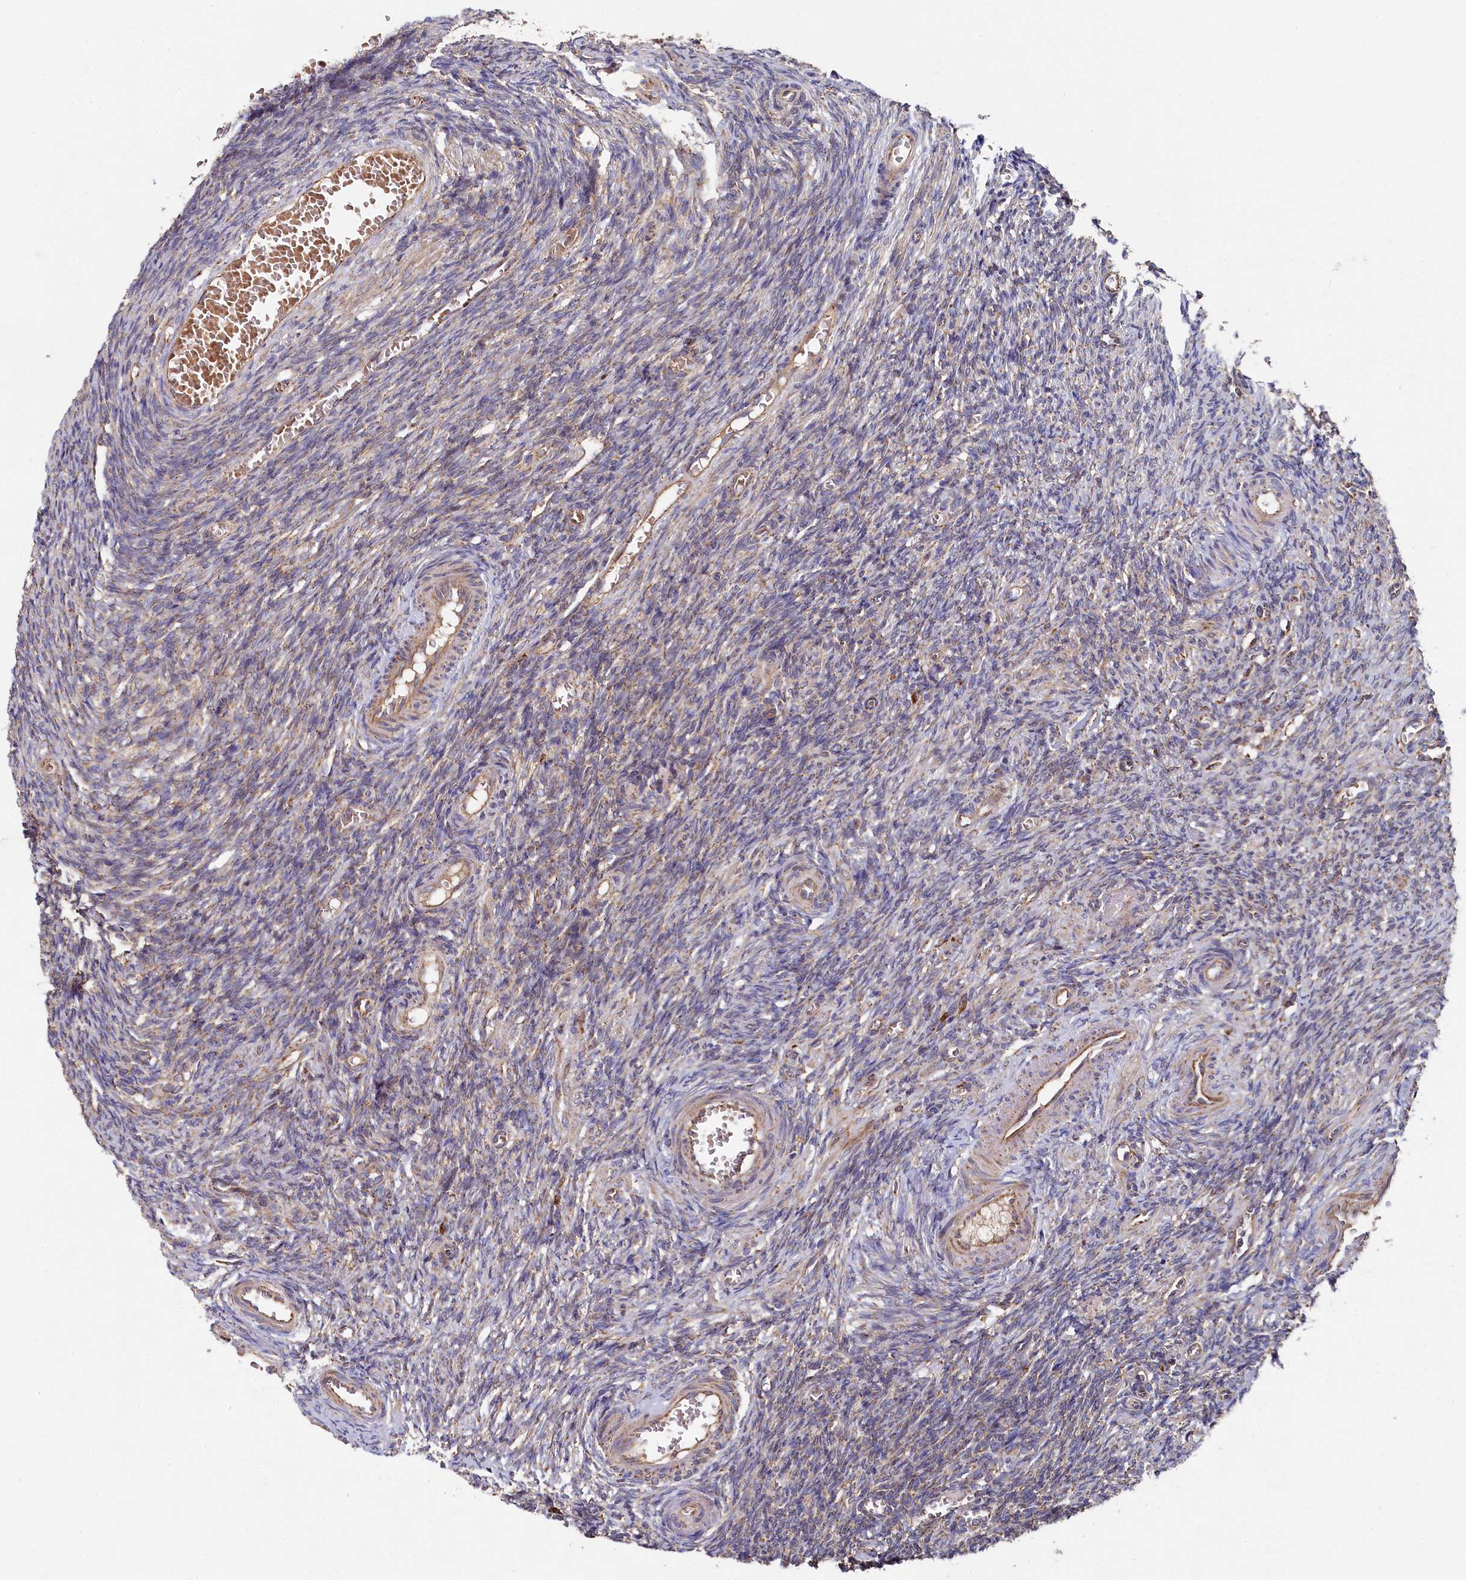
{"staining": {"intensity": "negative", "quantity": "none", "location": "none"}, "tissue": "ovary", "cell_type": "Follicle cells", "image_type": "normal", "snomed": [{"axis": "morphology", "description": "Normal tissue, NOS"}, {"axis": "topography", "description": "Ovary"}], "caption": "IHC of benign ovary displays no positivity in follicle cells. Nuclei are stained in blue.", "gene": "HAUS2", "patient": {"sex": "female", "age": 27}}